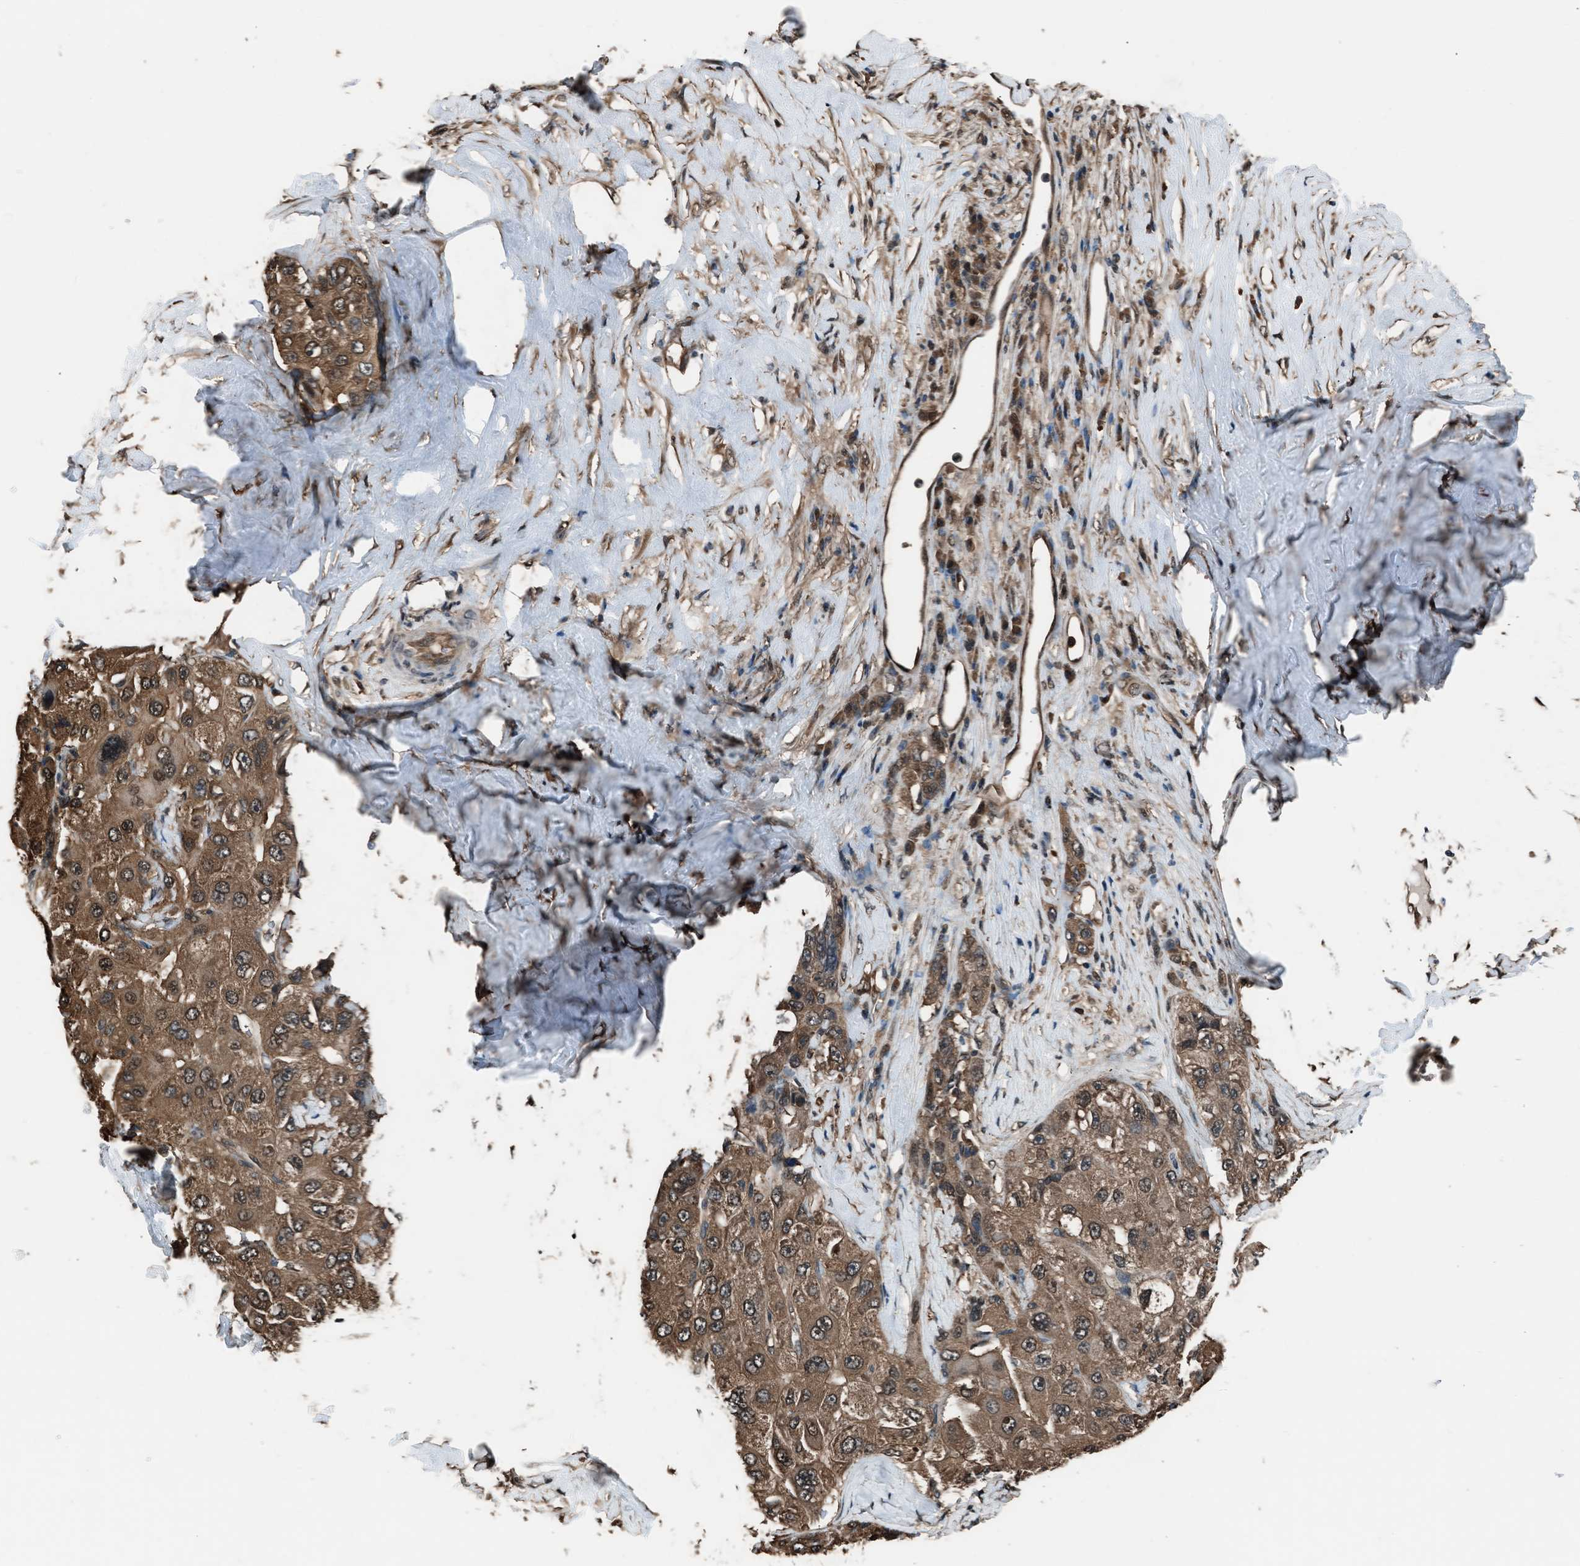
{"staining": {"intensity": "moderate", "quantity": ">75%", "location": "cytoplasmic/membranous,nuclear"}, "tissue": "liver cancer", "cell_type": "Tumor cells", "image_type": "cancer", "snomed": [{"axis": "morphology", "description": "Carcinoma, Hepatocellular, NOS"}, {"axis": "topography", "description": "Liver"}], "caption": "Moderate cytoplasmic/membranous and nuclear positivity is identified in approximately >75% of tumor cells in liver cancer. The staining was performed using DAB (3,3'-diaminobenzidine) to visualize the protein expression in brown, while the nuclei were stained in blue with hematoxylin (Magnification: 20x).", "gene": "YWHAG", "patient": {"sex": "male", "age": 80}}